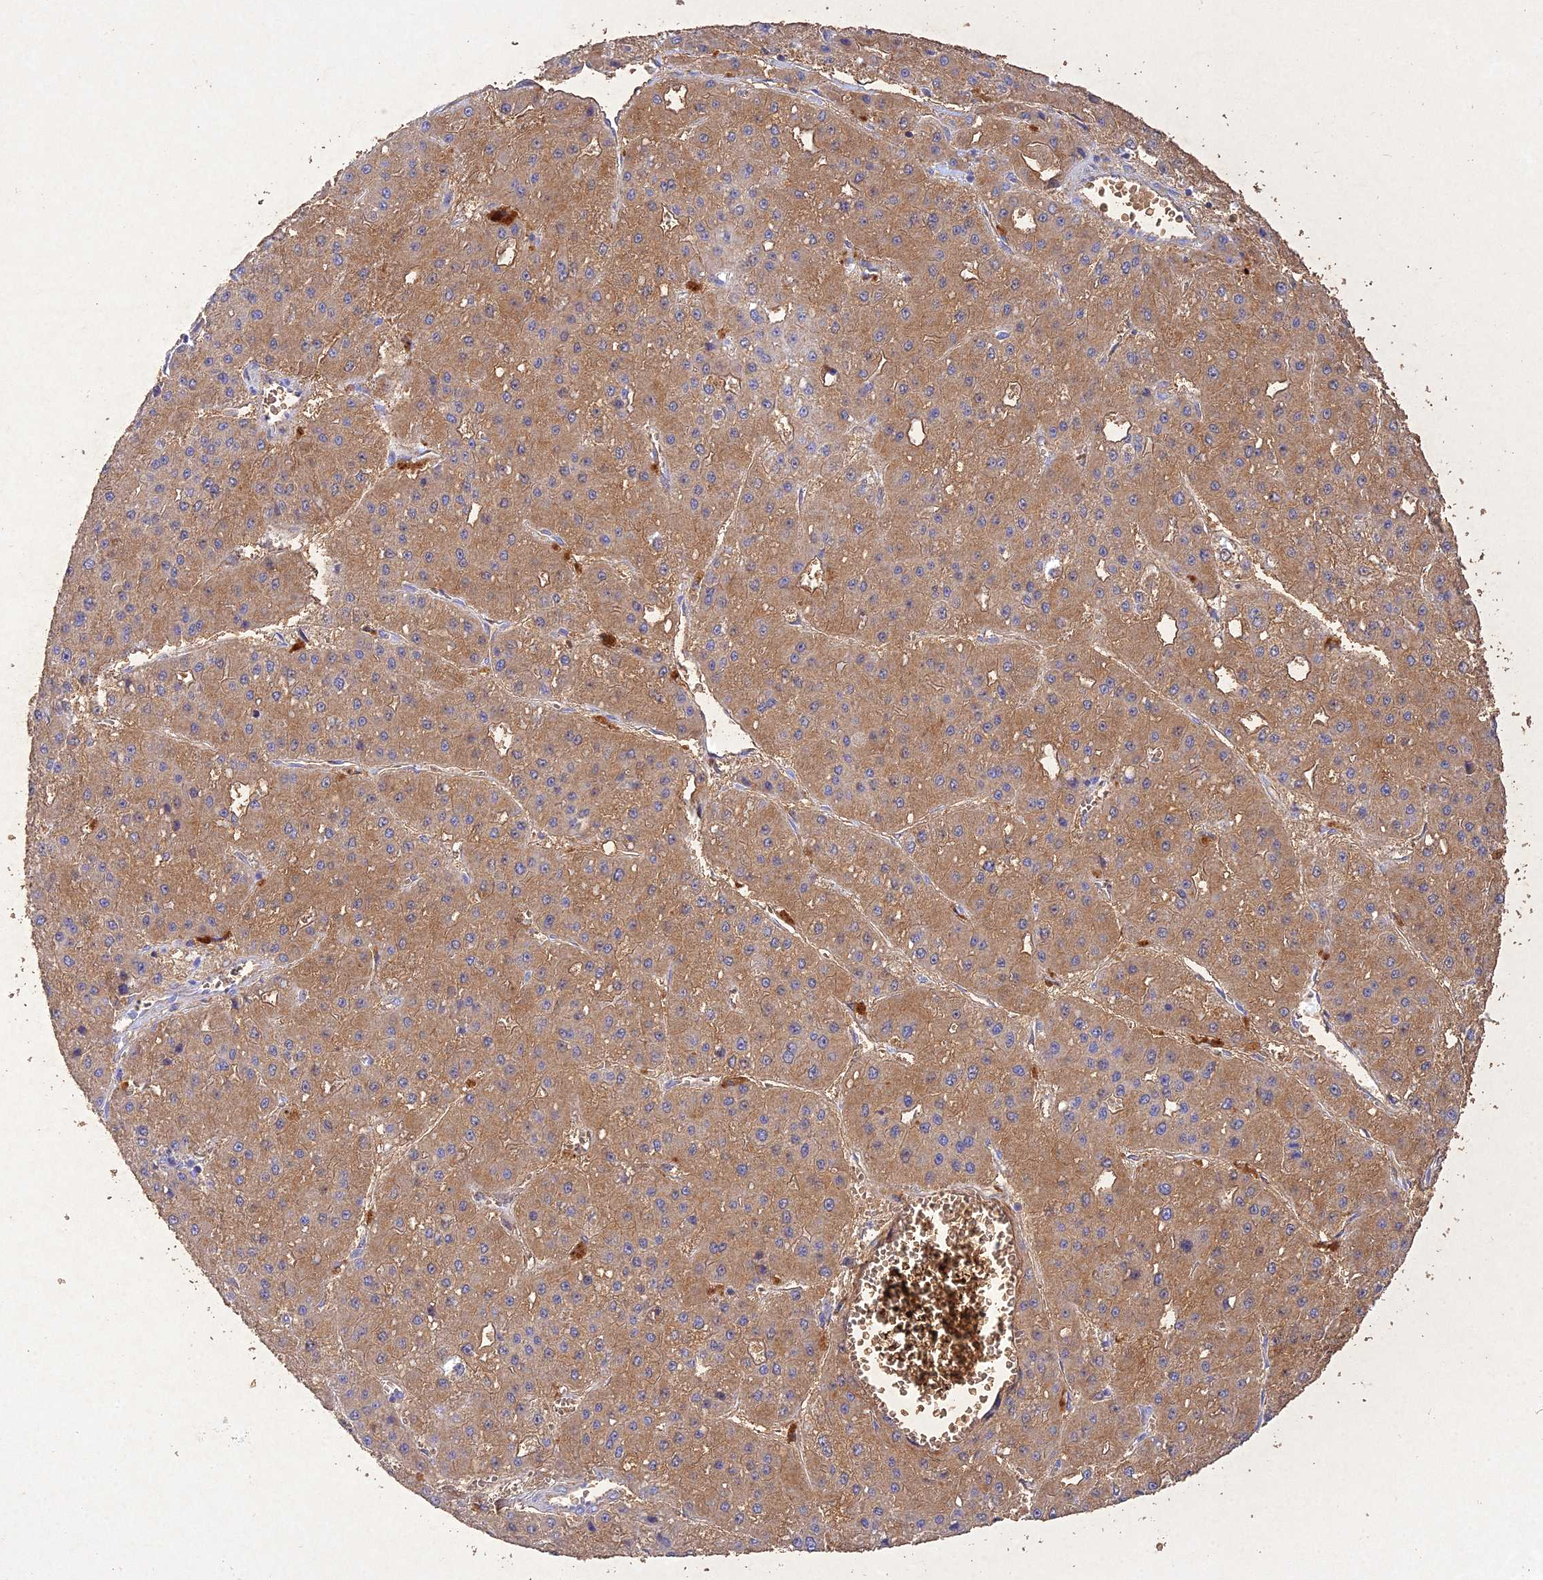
{"staining": {"intensity": "moderate", "quantity": ">75%", "location": "cytoplasmic/membranous"}, "tissue": "liver cancer", "cell_type": "Tumor cells", "image_type": "cancer", "snomed": [{"axis": "morphology", "description": "Carcinoma, Hepatocellular, NOS"}, {"axis": "topography", "description": "Liver"}], "caption": "High-power microscopy captured an immunohistochemistry photomicrograph of liver cancer (hepatocellular carcinoma), revealing moderate cytoplasmic/membranous staining in about >75% of tumor cells. (Brightfield microscopy of DAB IHC at high magnification).", "gene": "NDUFV1", "patient": {"sex": "male", "age": 47}}